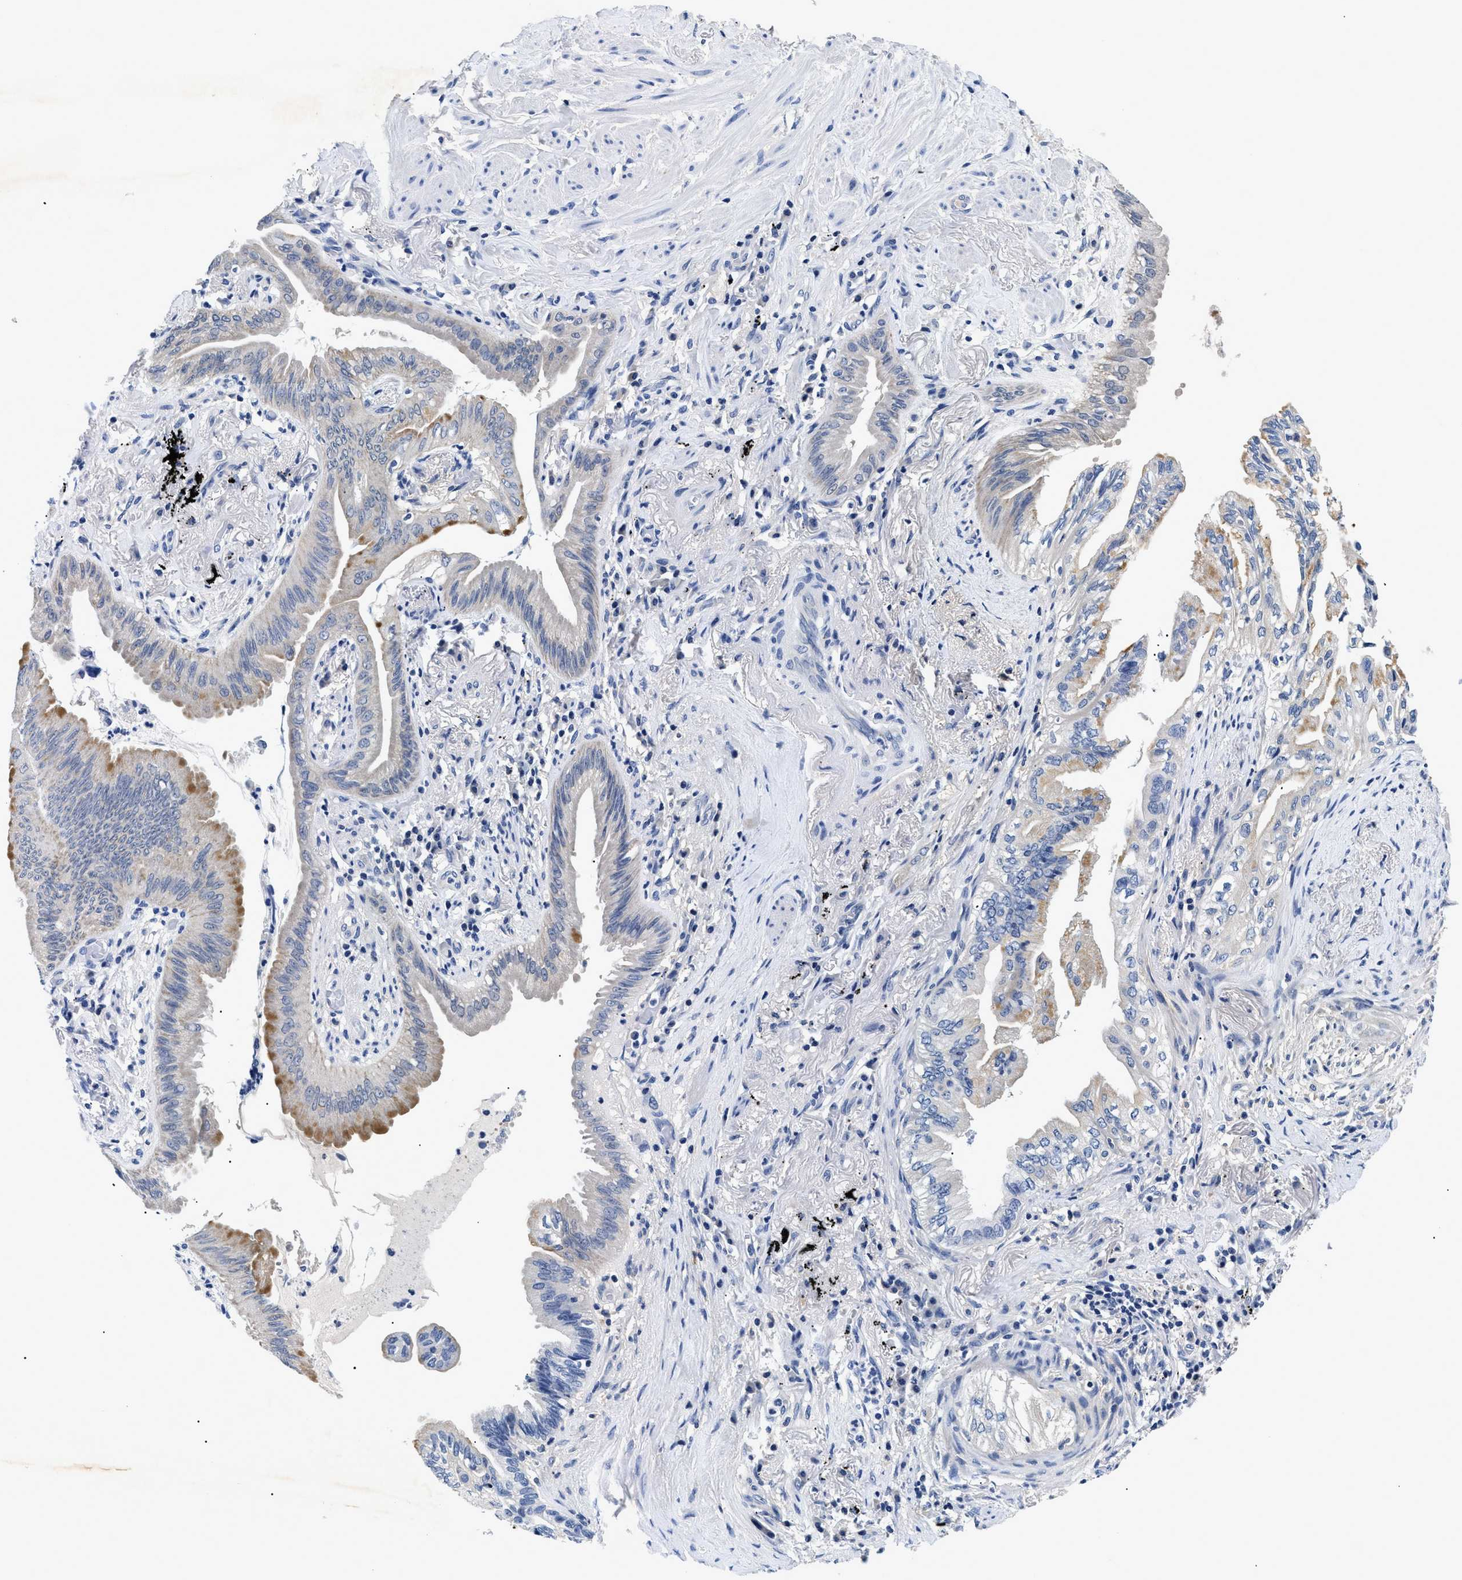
{"staining": {"intensity": "moderate", "quantity": "<25%", "location": "cytoplasmic/membranous"}, "tissue": "lung cancer", "cell_type": "Tumor cells", "image_type": "cancer", "snomed": [{"axis": "morphology", "description": "Normal tissue, NOS"}, {"axis": "morphology", "description": "Adenocarcinoma, NOS"}, {"axis": "topography", "description": "Bronchus"}, {"axis": "topography", "description": "Lung"}], "caption": "This image reveals lung cancer (adenocarcinoma) stained with immunohistochemistry (IHC) to label a protein in brown. The cytoplasmic/membranous of tumor cells show moderate positivity for the protein. Nuclei are counter-stained blue.", "gene": "MEA1", "patient": {"sex": "female", "age": 70}}